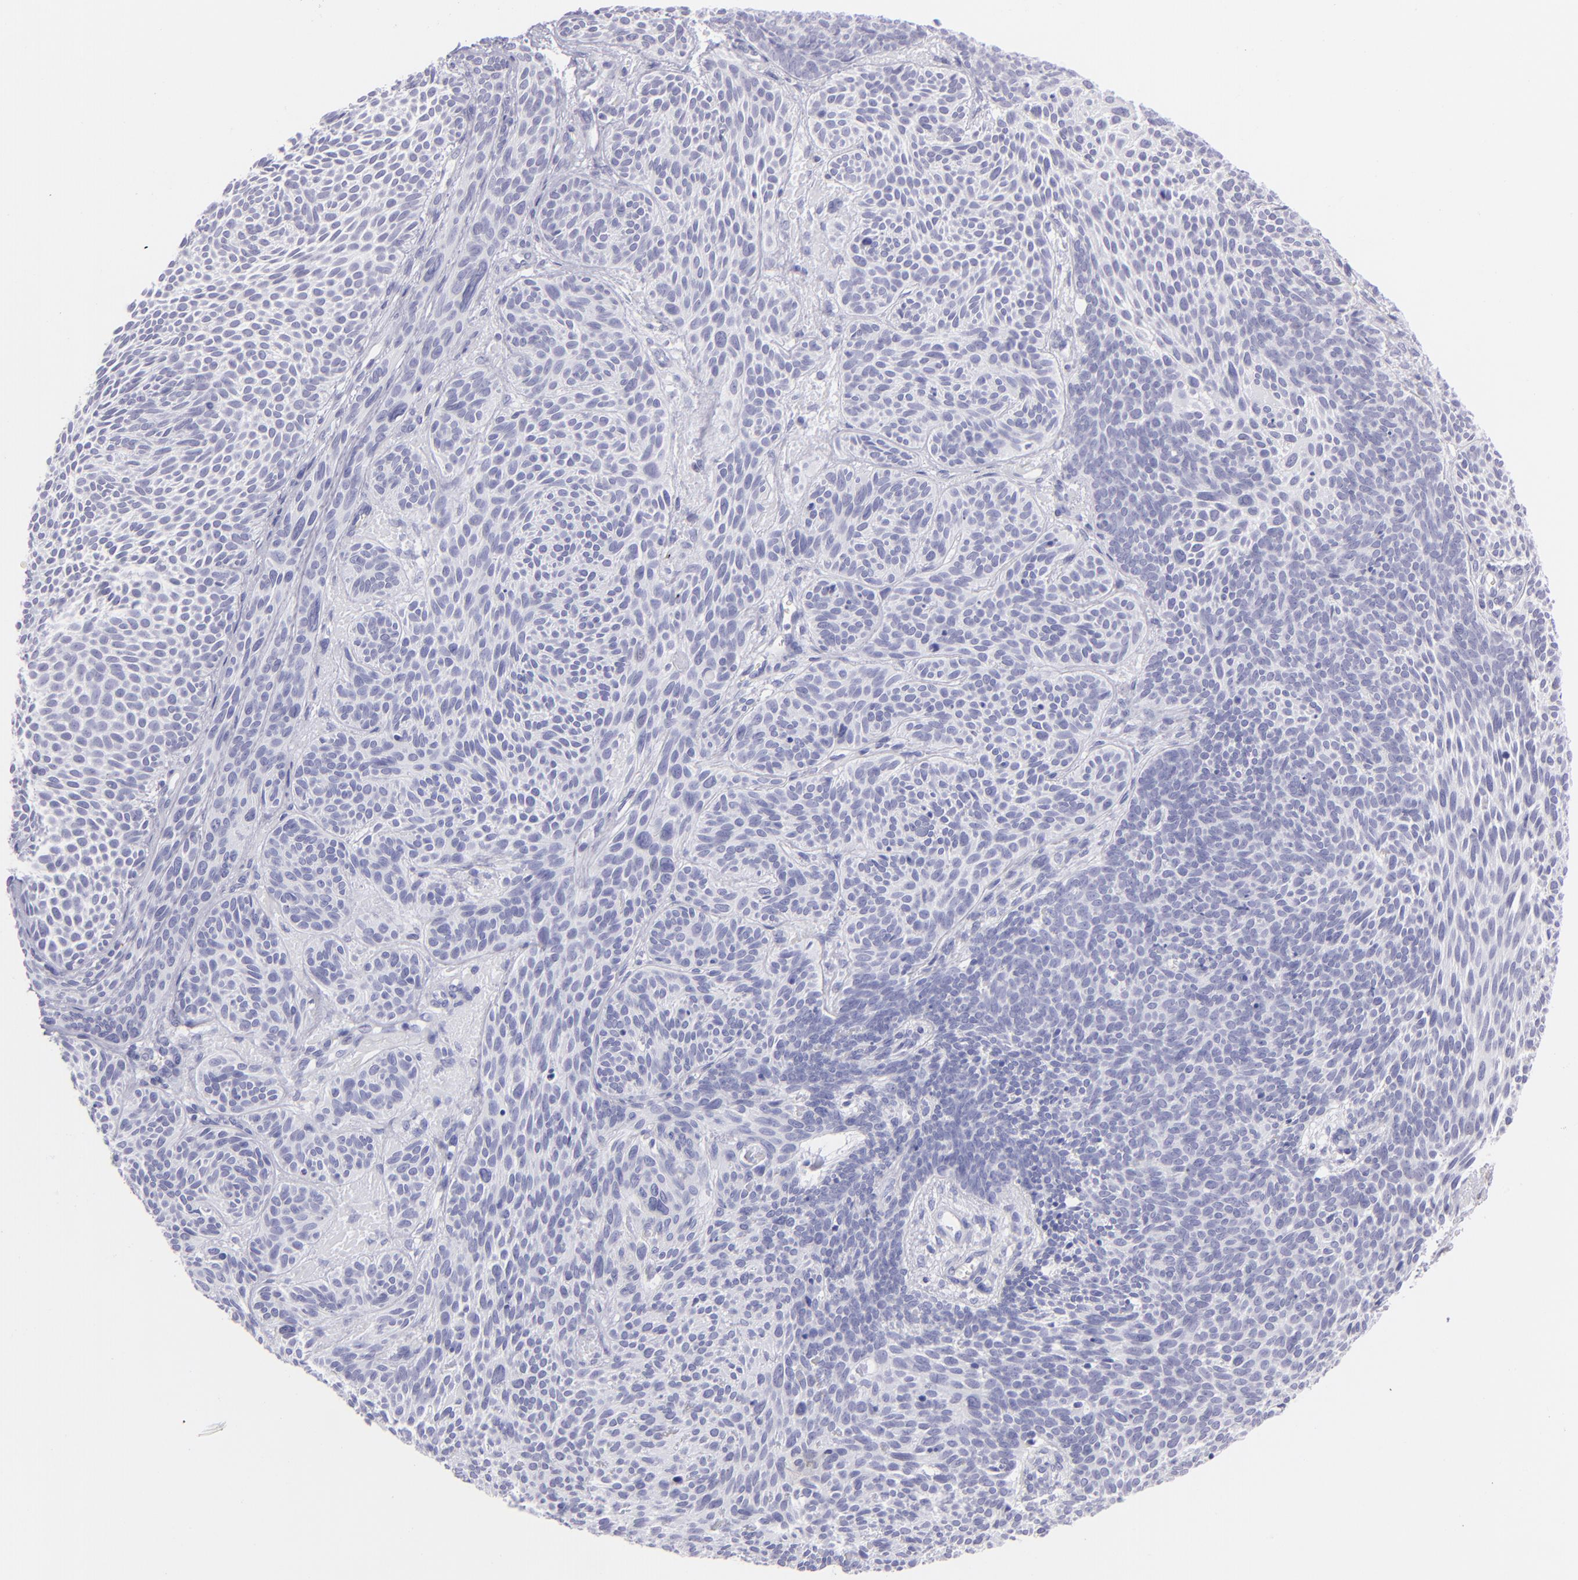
{"staining": {"intensity": "negative", "quantity": "none", "location": "none"}, "tissue": "skin cancer", "cell_type": "Tumor cells", "image_type": "cancer", "snomed": [{"axis": "morphology", "description": "Basal cell carcinoma"}, {"axis": "topography", "description": "Skin"}], "caption": "Immunohistochemistry (IHC) histopathology image of neoplastic tissue: skin basal cell carcinoma stained with DAB displays no significant protein positivity in tumor cells.", "gene": "SLC1A2", "patient": {"sex": "male", "age": 84}}